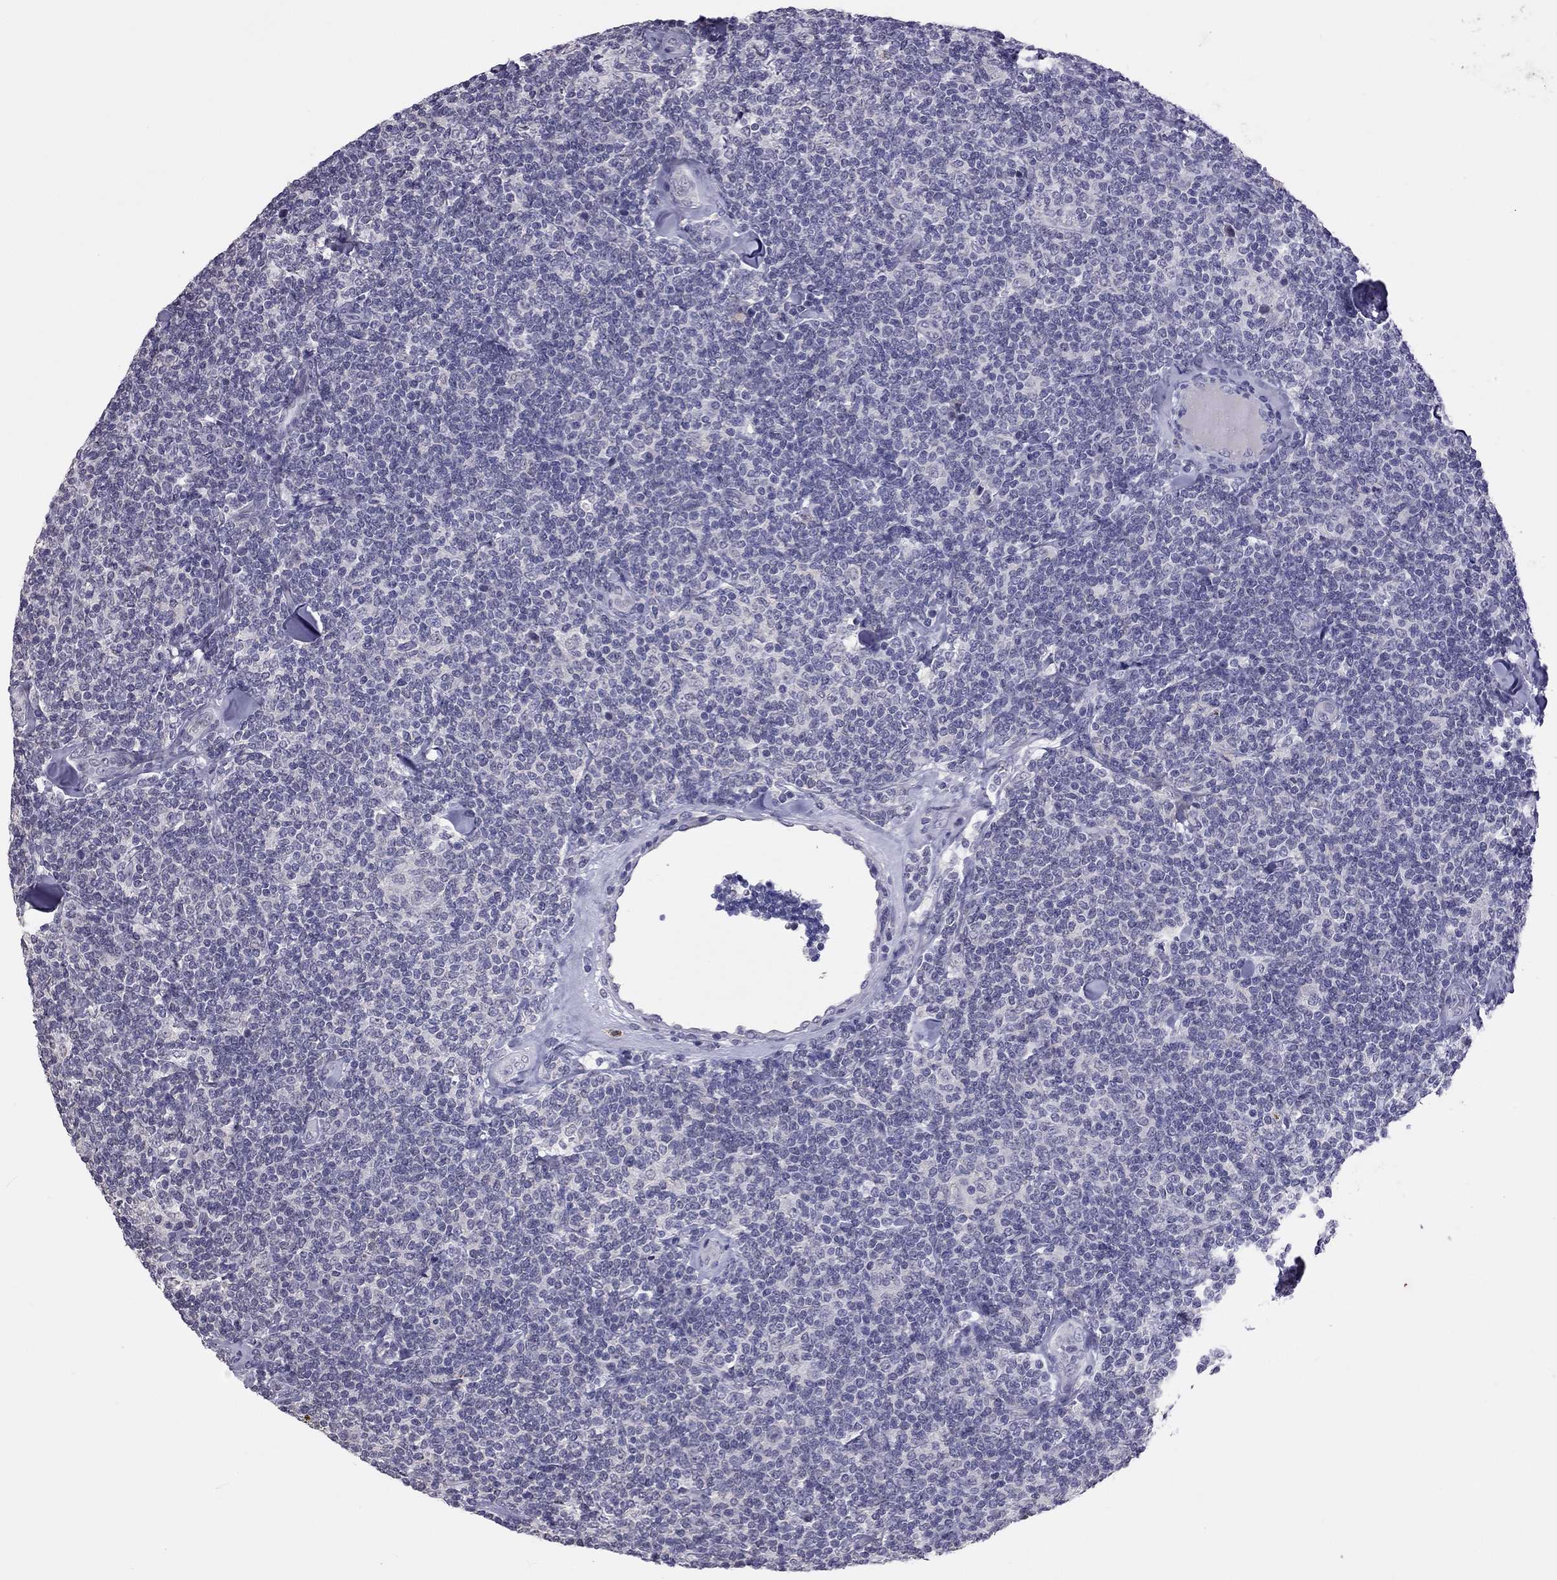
{"staining": {"intensity": "negative", "quantity": "none", "location": "none"}, "tissue": "lymphoma", "cell_type": "Tumor cells", "image_type": "cancer", "snomed": [{"axis": "morphology", "description": "Malignant lymphoma, non-Hodgkin's type, Low grade"}, {"axis": "topography", "description": "Lymph node"}], "caption": "High power microscopy image of an immunohistochemistry (IHC) photomicrograph of lymphoma, revealing no significant staining in tumor cells.", "gene": "PPP1R3A", "patient": {"sex": "female", "age": 56}}